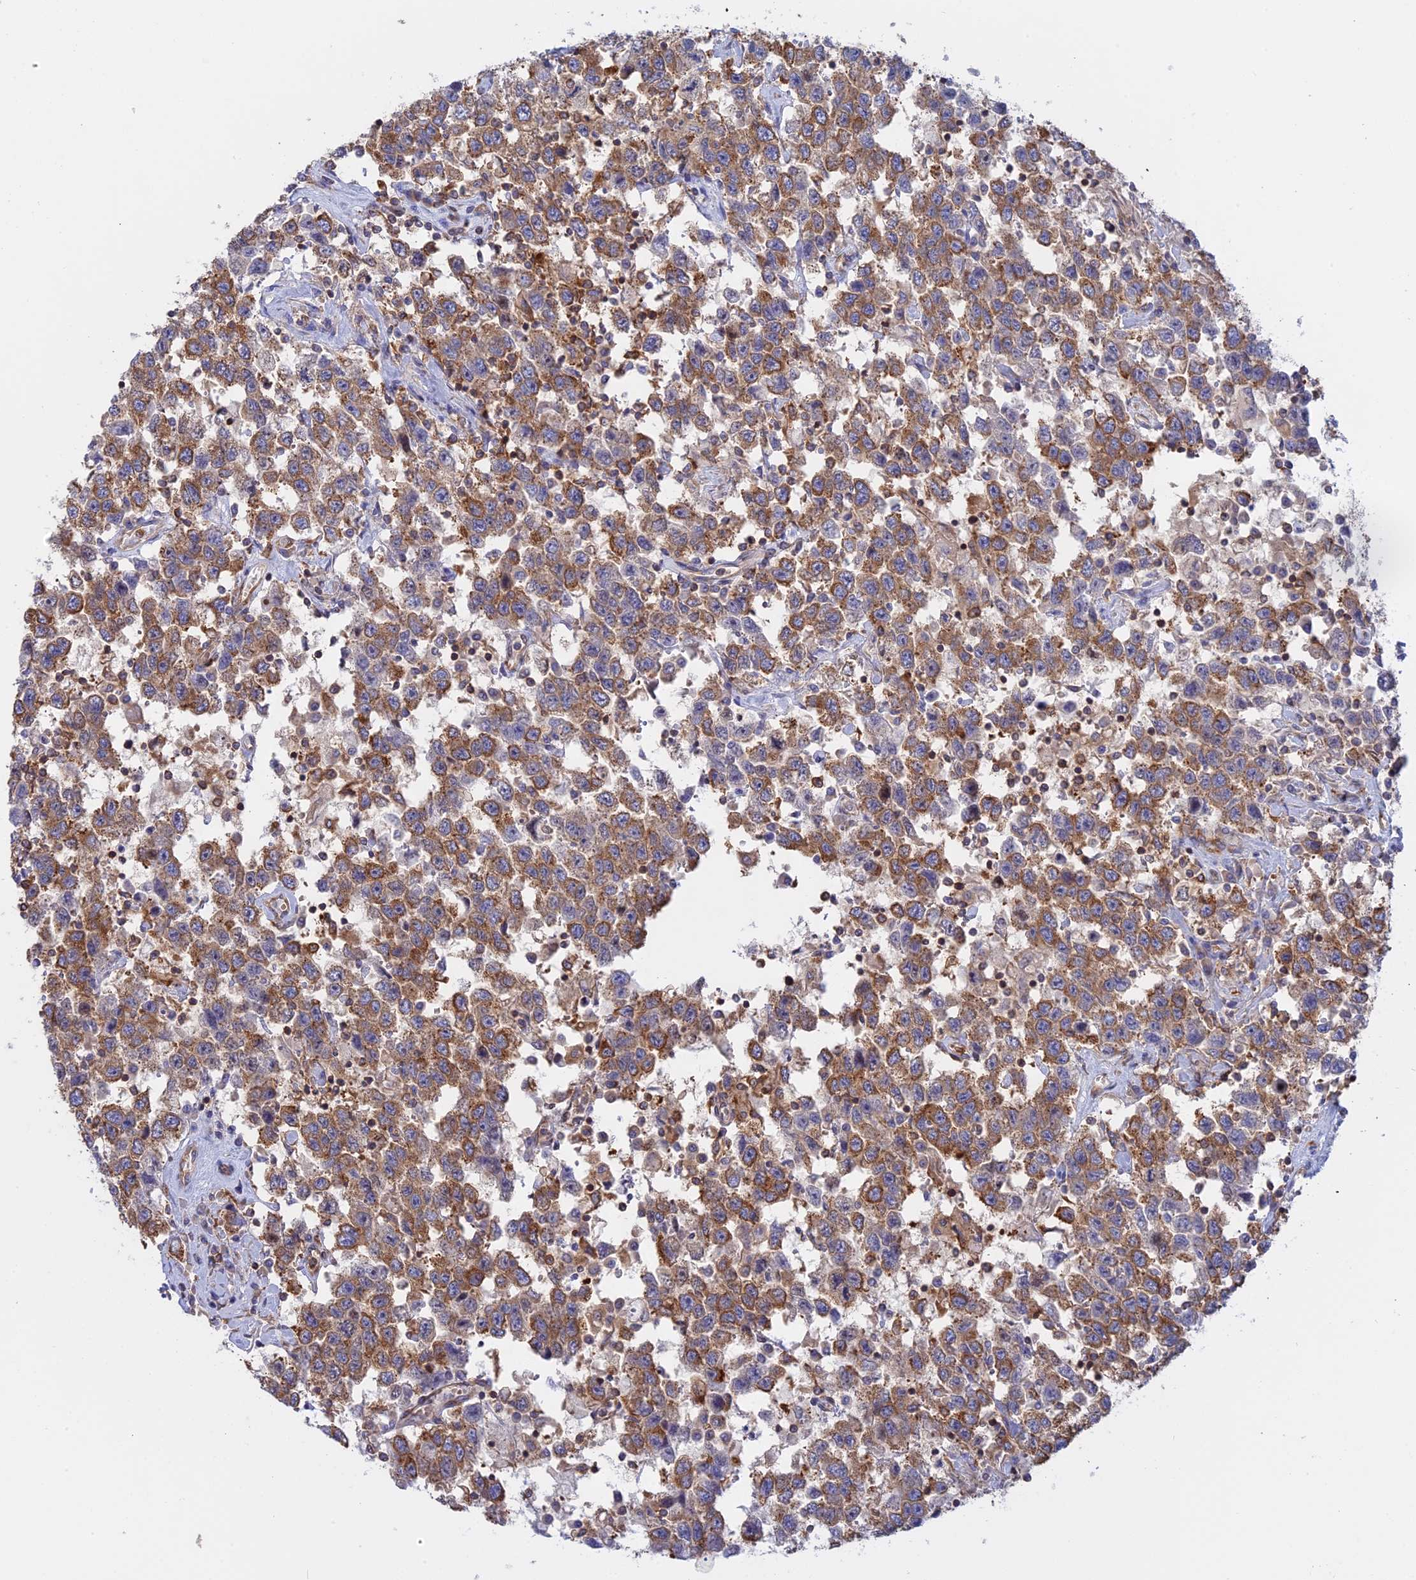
{"staining": {"intensity": "moderate", "quantity": ">75%", "location": "cytoplasmic/membranous"}, "tissue": "testis cancer", "cell_type": "Tumor cells", "image_type": "cancer", "snomed": [{"axis": "morphology", "description": "Seminoma, NOS"}, {"axis": "topography", "description": "Testis"}], "caption": "Testis cancer stained with a protein marker demonstrates moderate staining in tumor cells.", "gene": "GMIP", "patient": {"sex": "male", "age": 41}}